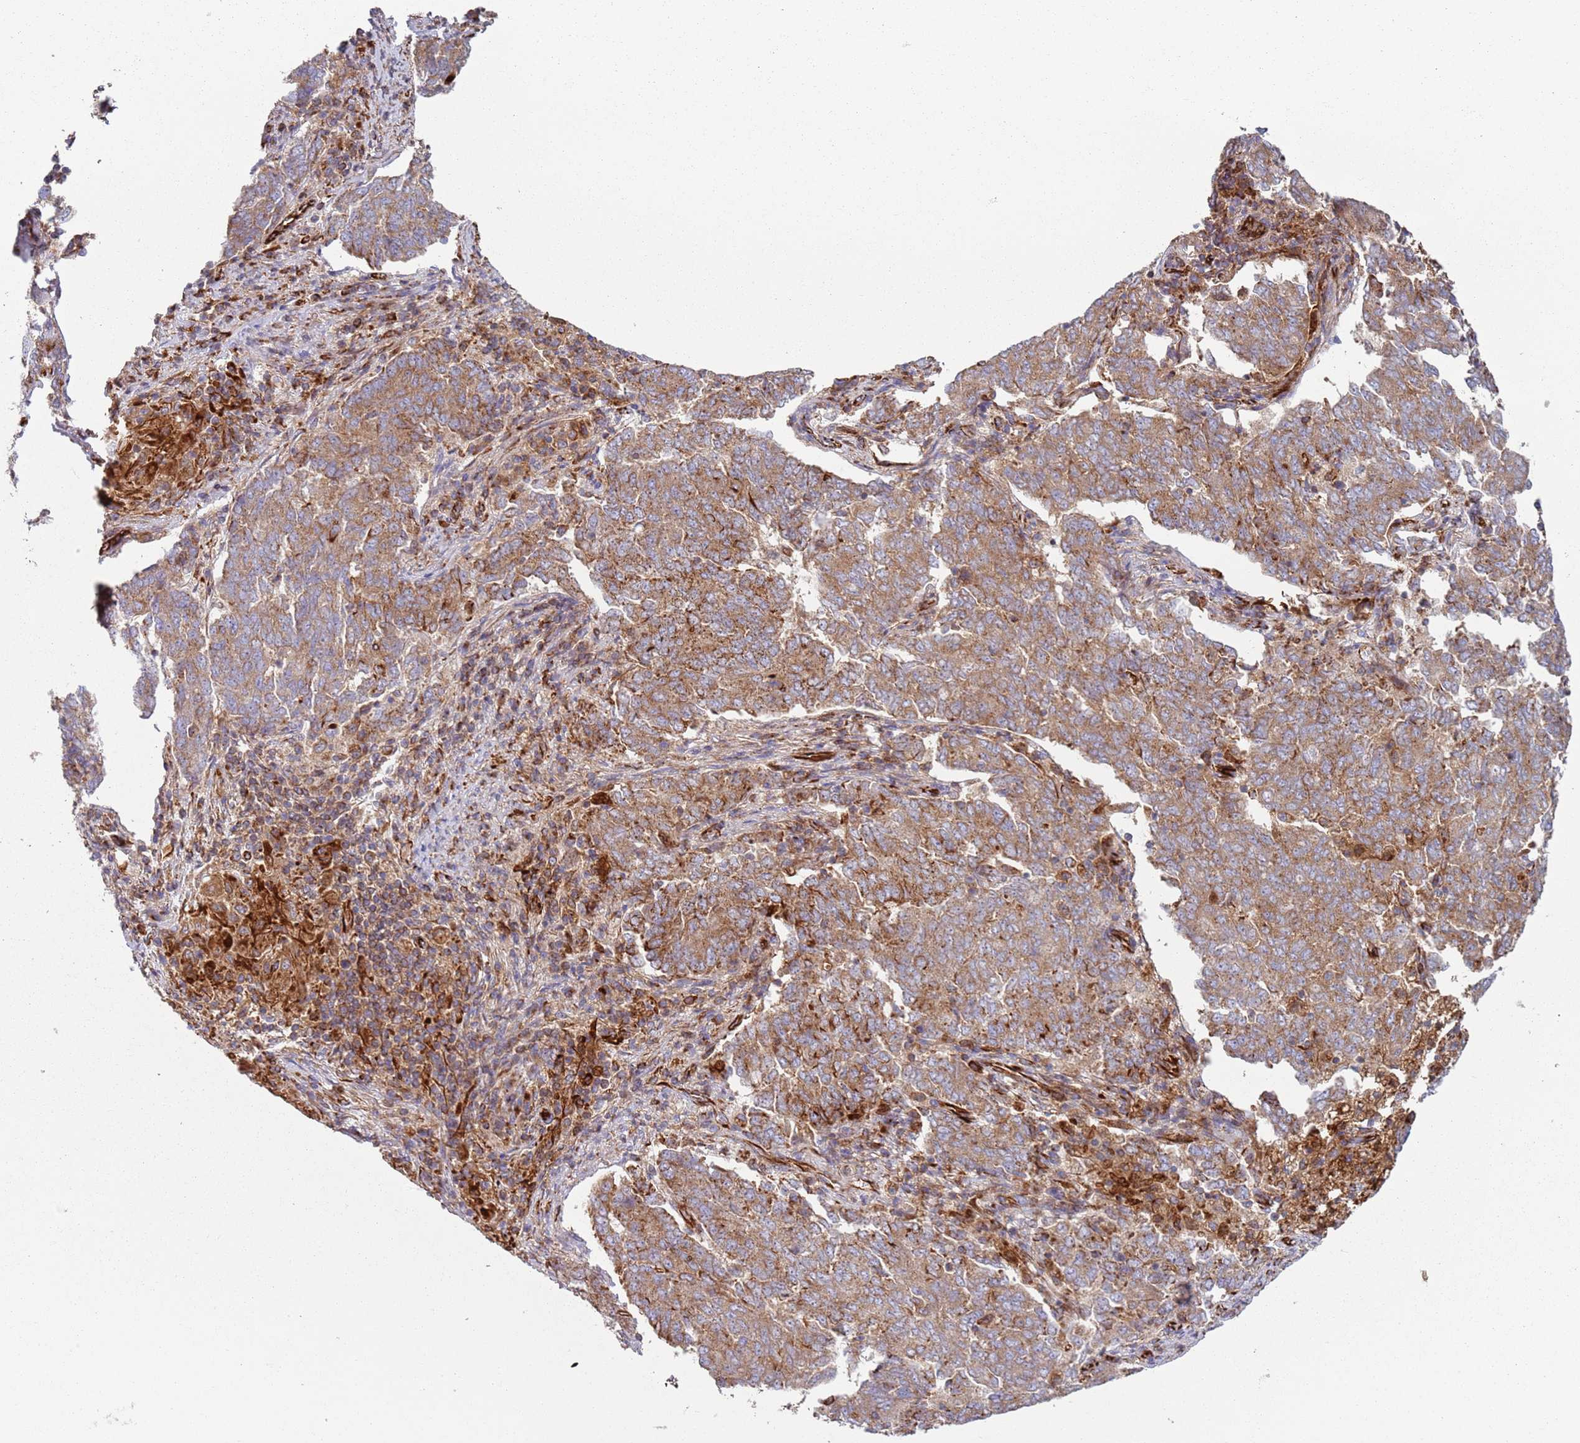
{"staining": {"intensity": "moderate", "quantity": ">75%", "location": "cytoplasmic/membranous"}, "tissue": "endometrial cancer", "cell_type": "Tumor cells", "image_type": "cancer", "snomed": [{"axis": "morphology", "description": "Adenocarcinoma, NOS"}, {"axis": "topography", "description": "Endometrium"}], "caption": "Moderate cytoplasmic/membranous expression is present in approximately >75% of tumor cells in endometrial adenocarcinoma.", "gene": "SNAPIN", "patient": {"sex": "female", "age": 80}}